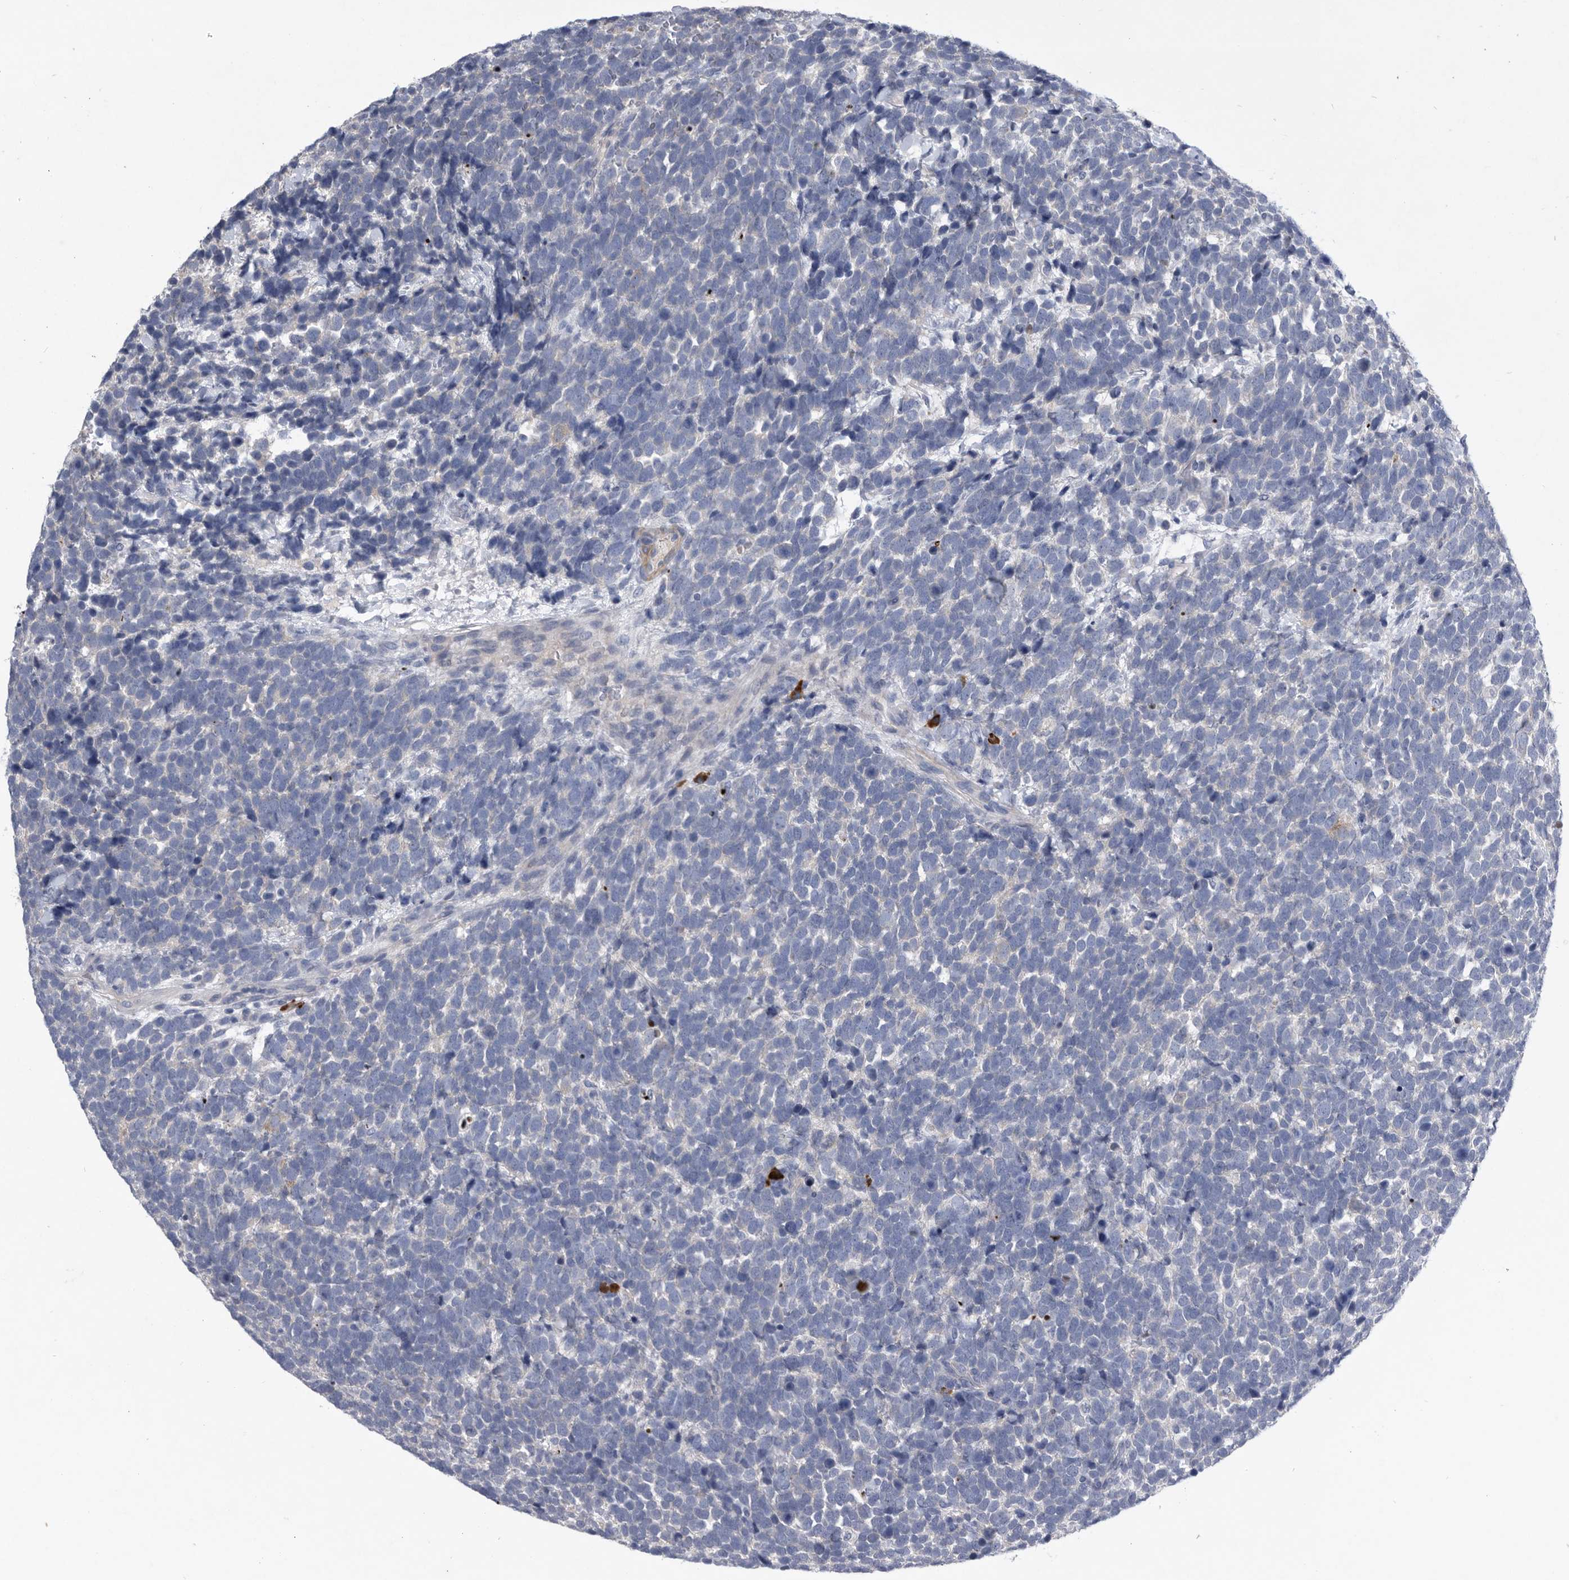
{"staining": {"intensity": "negative", "quantity": "none", "location": "none"}, "tissue": "urothelial cancer", "cell_type": "Tumor cells", "image_type": "cancer", "snomed": [{"axis": "morphology", "description": "Urothelial carcinoma, High grade"}, {"axis": "topography", "description": "Urinary bladder"}], "caption": "Immunohistochemistry image of urothelial cancer stained for a protein (brown), which exhibits no positivity in tumor cells.", "gene": "BTBD6", "patient": {"sex": "female", "age": 82}}